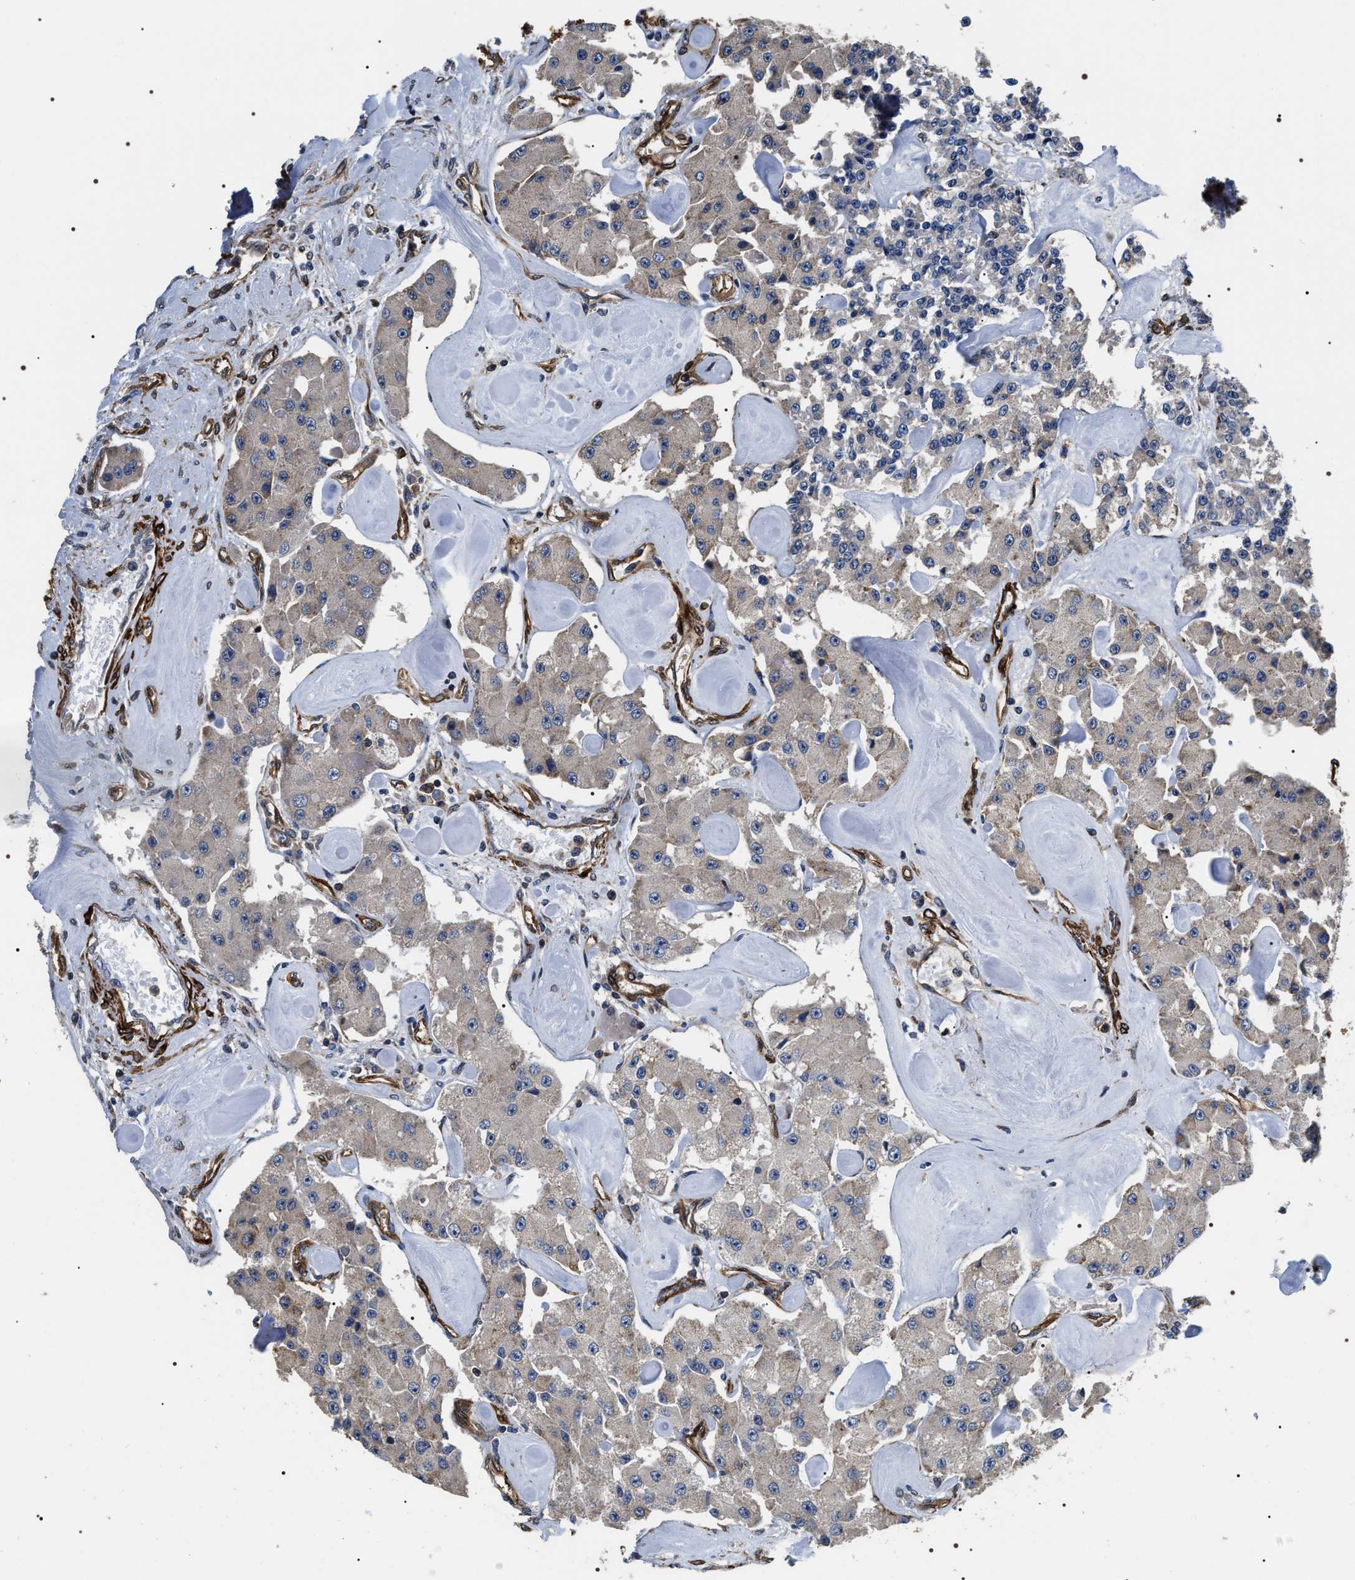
{"staining": {"intensity": "negative", "quantity": "none", "location": "none"}, "tissue": "carcinoid", "cell_type": "Tumor cells", "image_type": "cancer", "snomed": [{"axis": "morphology", "description": "Carcinoid, malignant, NOS"}, {"axis": "topography", "description": "Pancreas"}], "caption": "Protein analysis of malignant carcinoid reveals no significant positivity in tumor cells.", "gene": "ZC3HAV1L", "patient": {"sex": "male", "age": 41}}